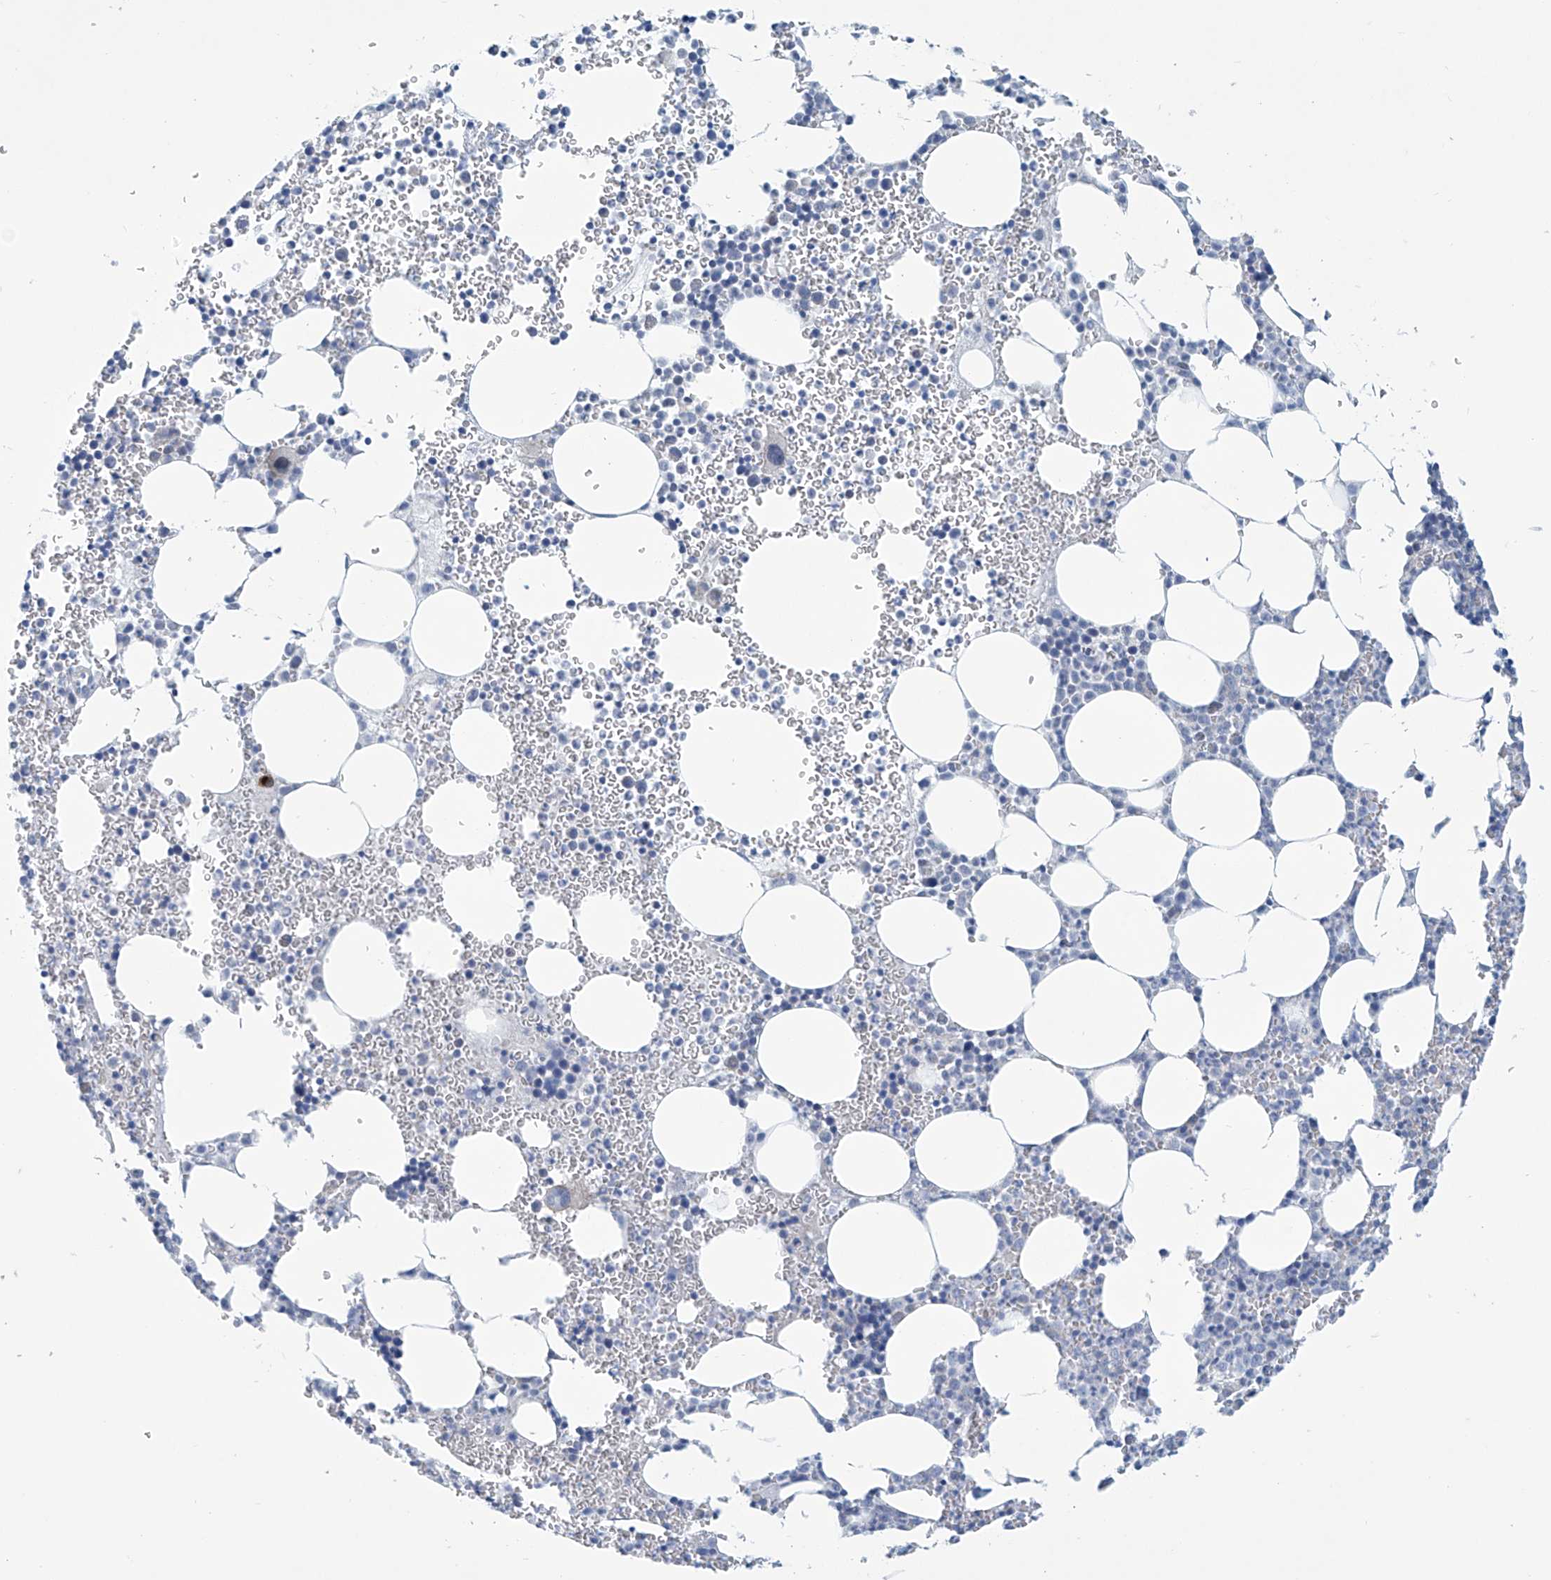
{"staining": {"intensity": "negative", "quantity": "none", "location": "none"}, "tissue": "bone marrow", "cell_type": "Hematopoietic cells", "image_type": "normal", "snomed": [{"axis": "morphology", "description": "Normal tissue, NOS"}, {"axis": "topography", "description": "Bone marrow"}], "caption": "DAB (3,3'-diaminobenzidine) immunohistochemical staining of benign human bone marrow exhibits no significant positivity in hematopoietic cells.", "gene": "SLC35A5", "patient": {"sex": "female", "age": 78}}